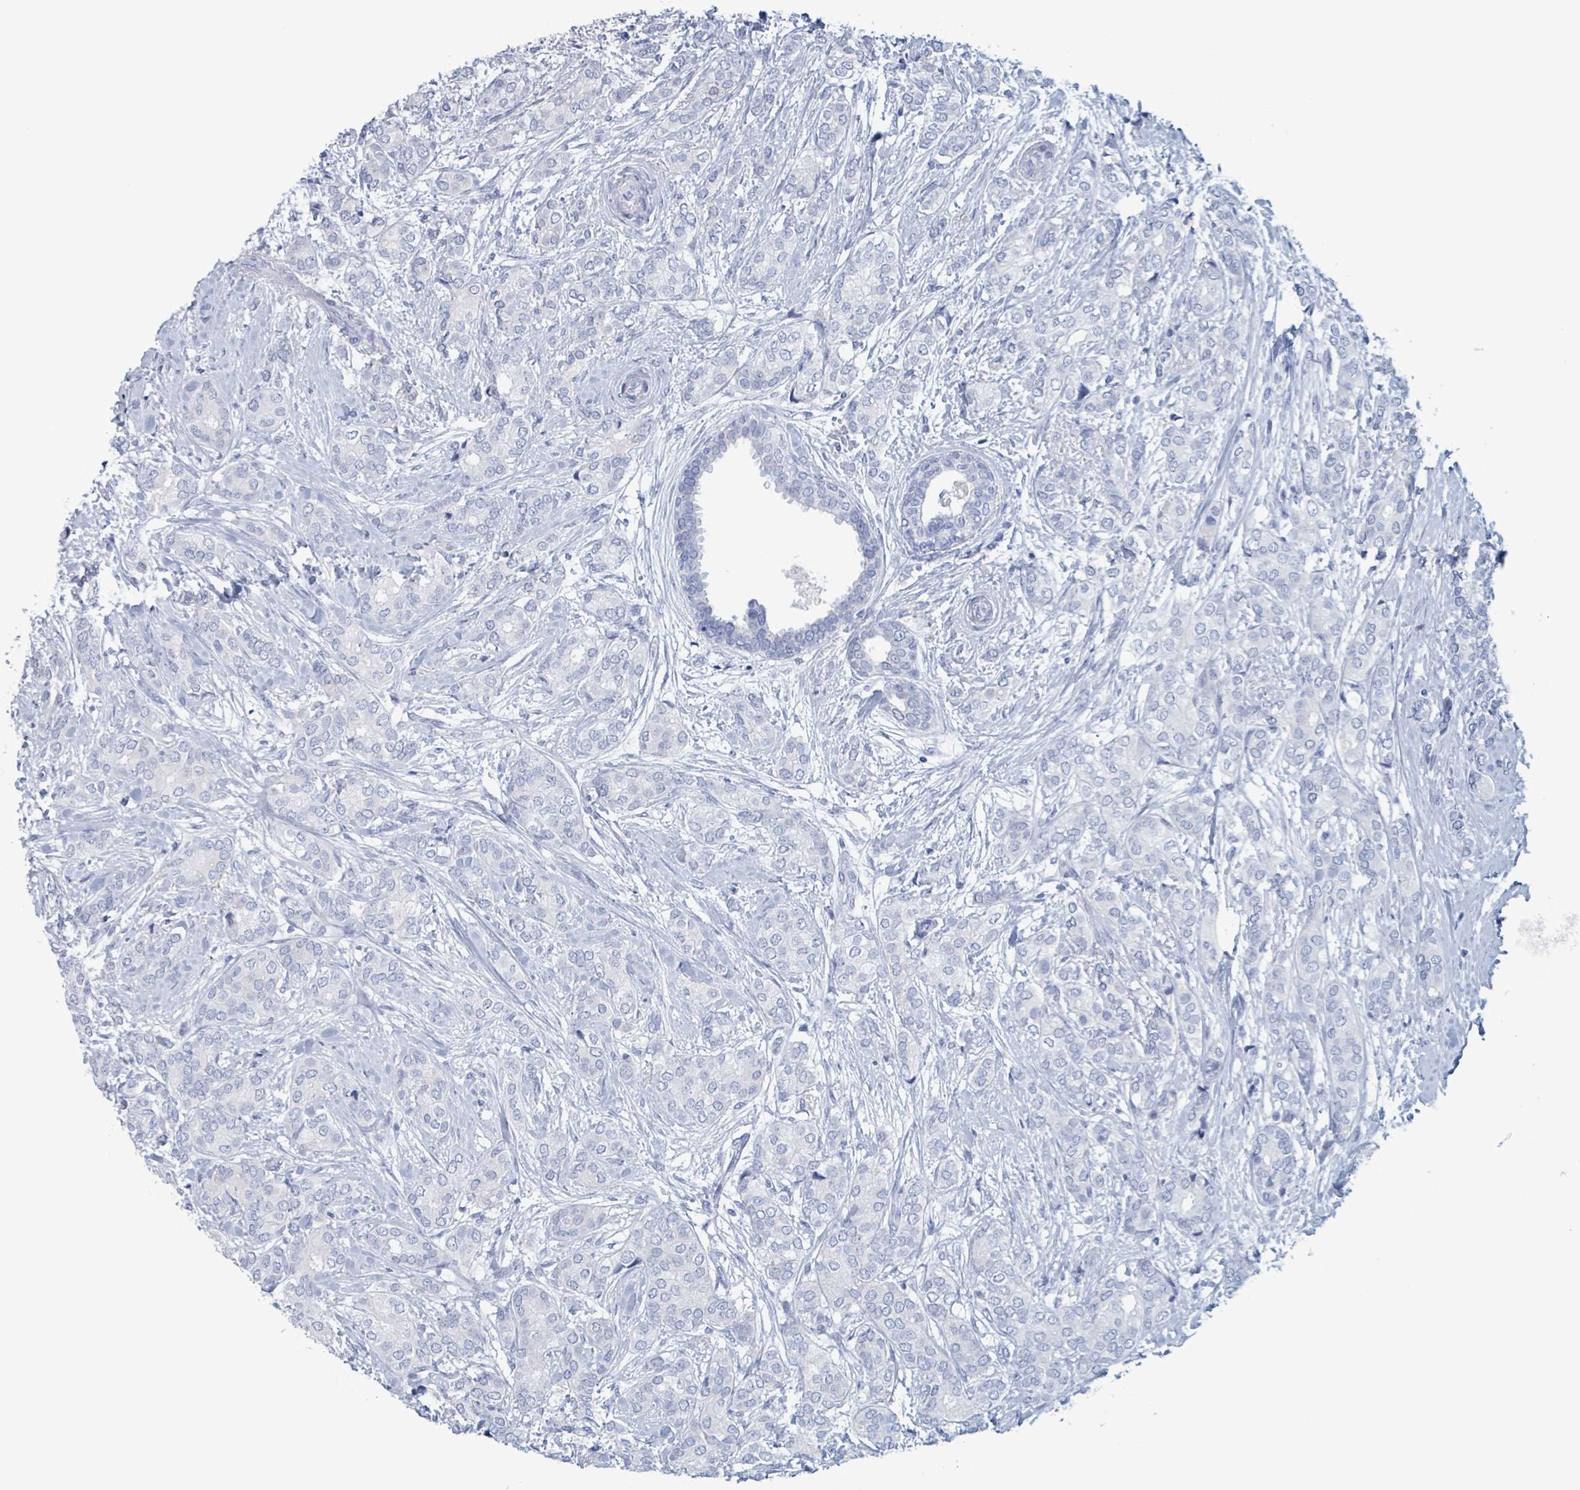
{"staining": {"intensity": "negative", "quantity": "none", "location": "none"}, "tissue": "breast cancer", "cell_type": "Tumor cells", "image_type": "cancer", "snomed": [{"axis": "morphology", "description": "Duct carcinoma"}, {"axis": "topography", "description": "Breast"}], "caption": "IHC micrograph of neoplastic tissue: human breast cancer stained with DAB exhibits no significant protein positivity in tumor cells.", "gene": "KLK4", "patient": {"sex": "female", "age": 73}}